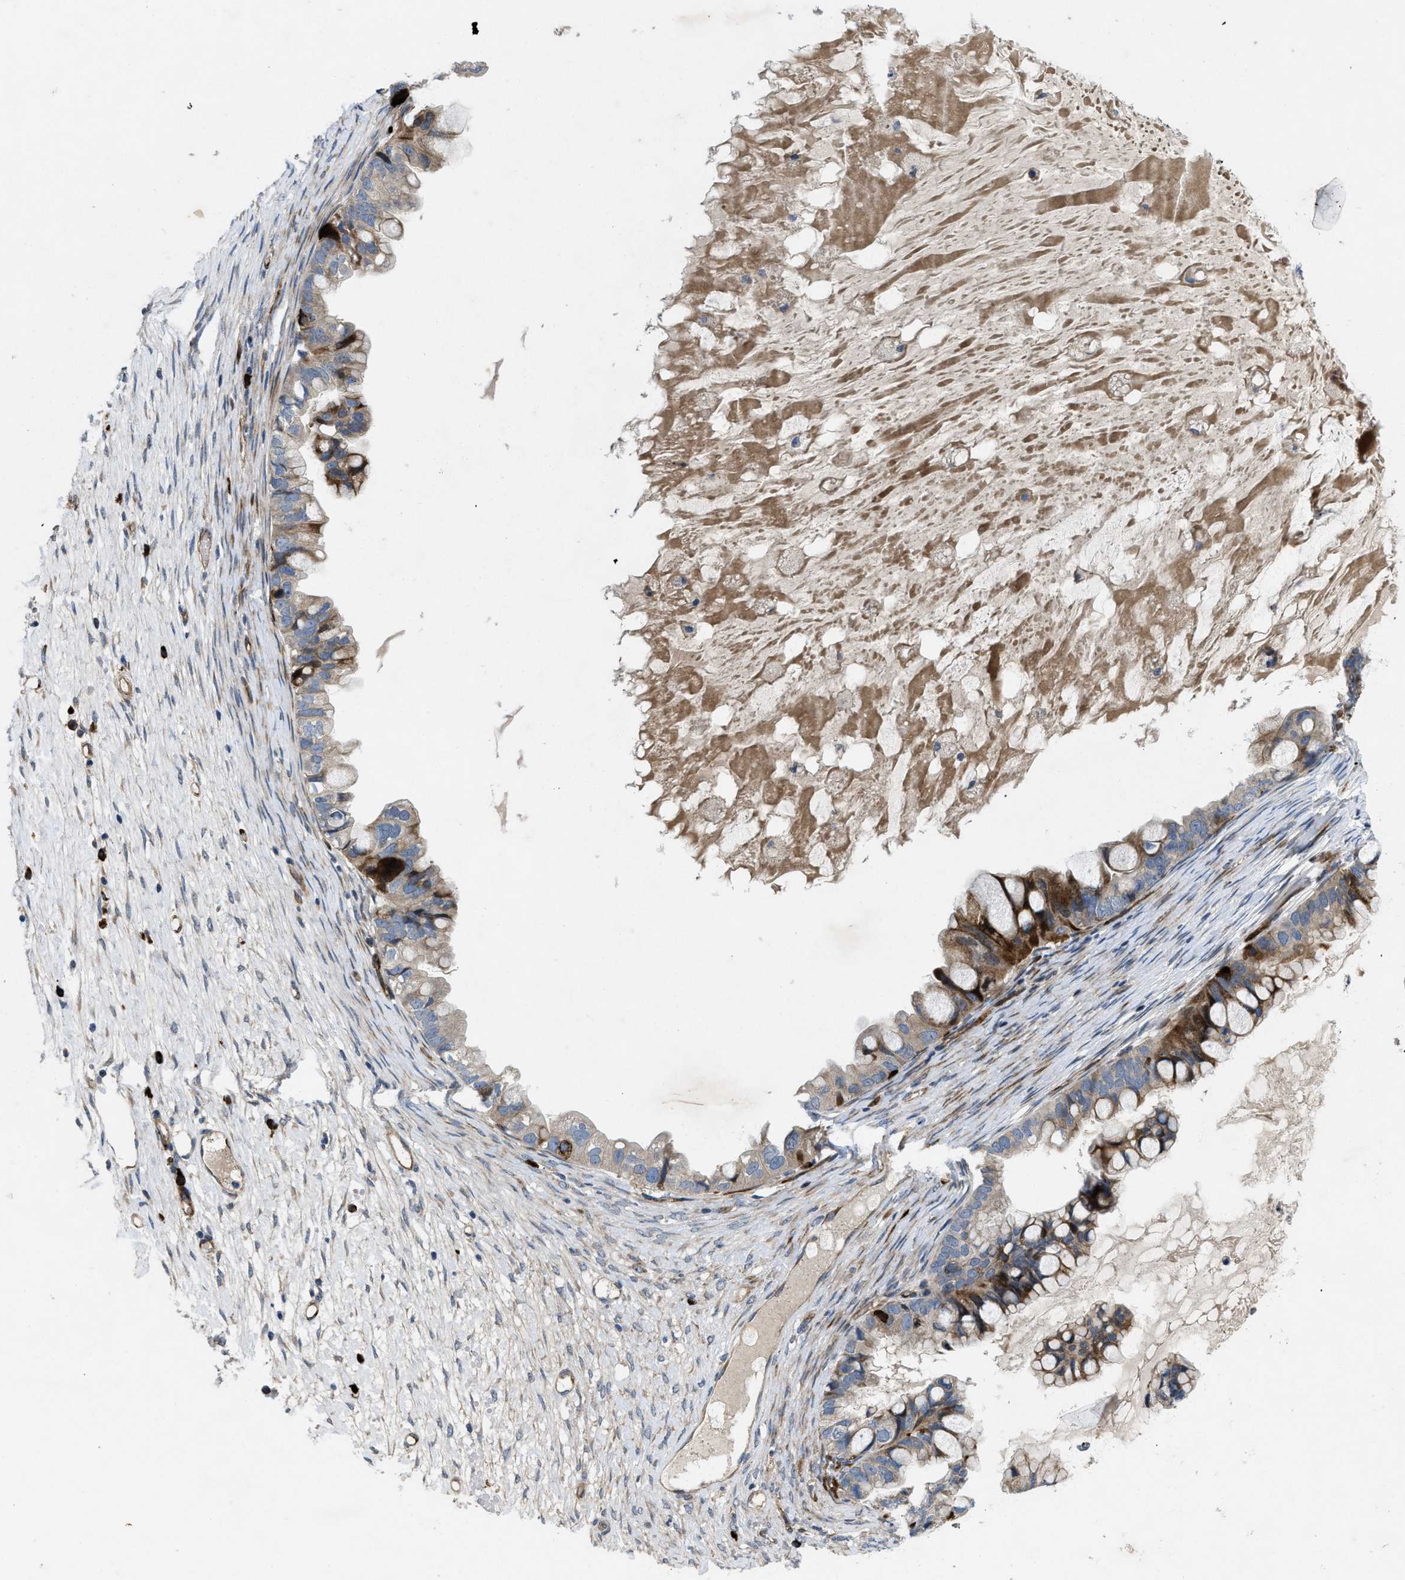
{"staining": {"intensity": "strong", "quantity": "<25%", "location": "cytoplasmic/membranous"}, "tissue": "ovarian cancer", "cell_type": "Tumor cells", "image_type": "cancer", "snomed": [{"axis": "morphology", "description": "Cystadenocarcinoma, mucinous, NOS"}, {"axis": "topography", "description": "Ovary"}], "caption": "Ovarian cancer (mucinous cystadenocarcinoma) stained for a protein reveals strong cytoplasmic/membranous positivity in tumor cells. (DAB IHC, brown staining for protein, blue staining for nuclei).", "gene": "HSPA12B", "patient": {"sex": "female", "age": 80}}